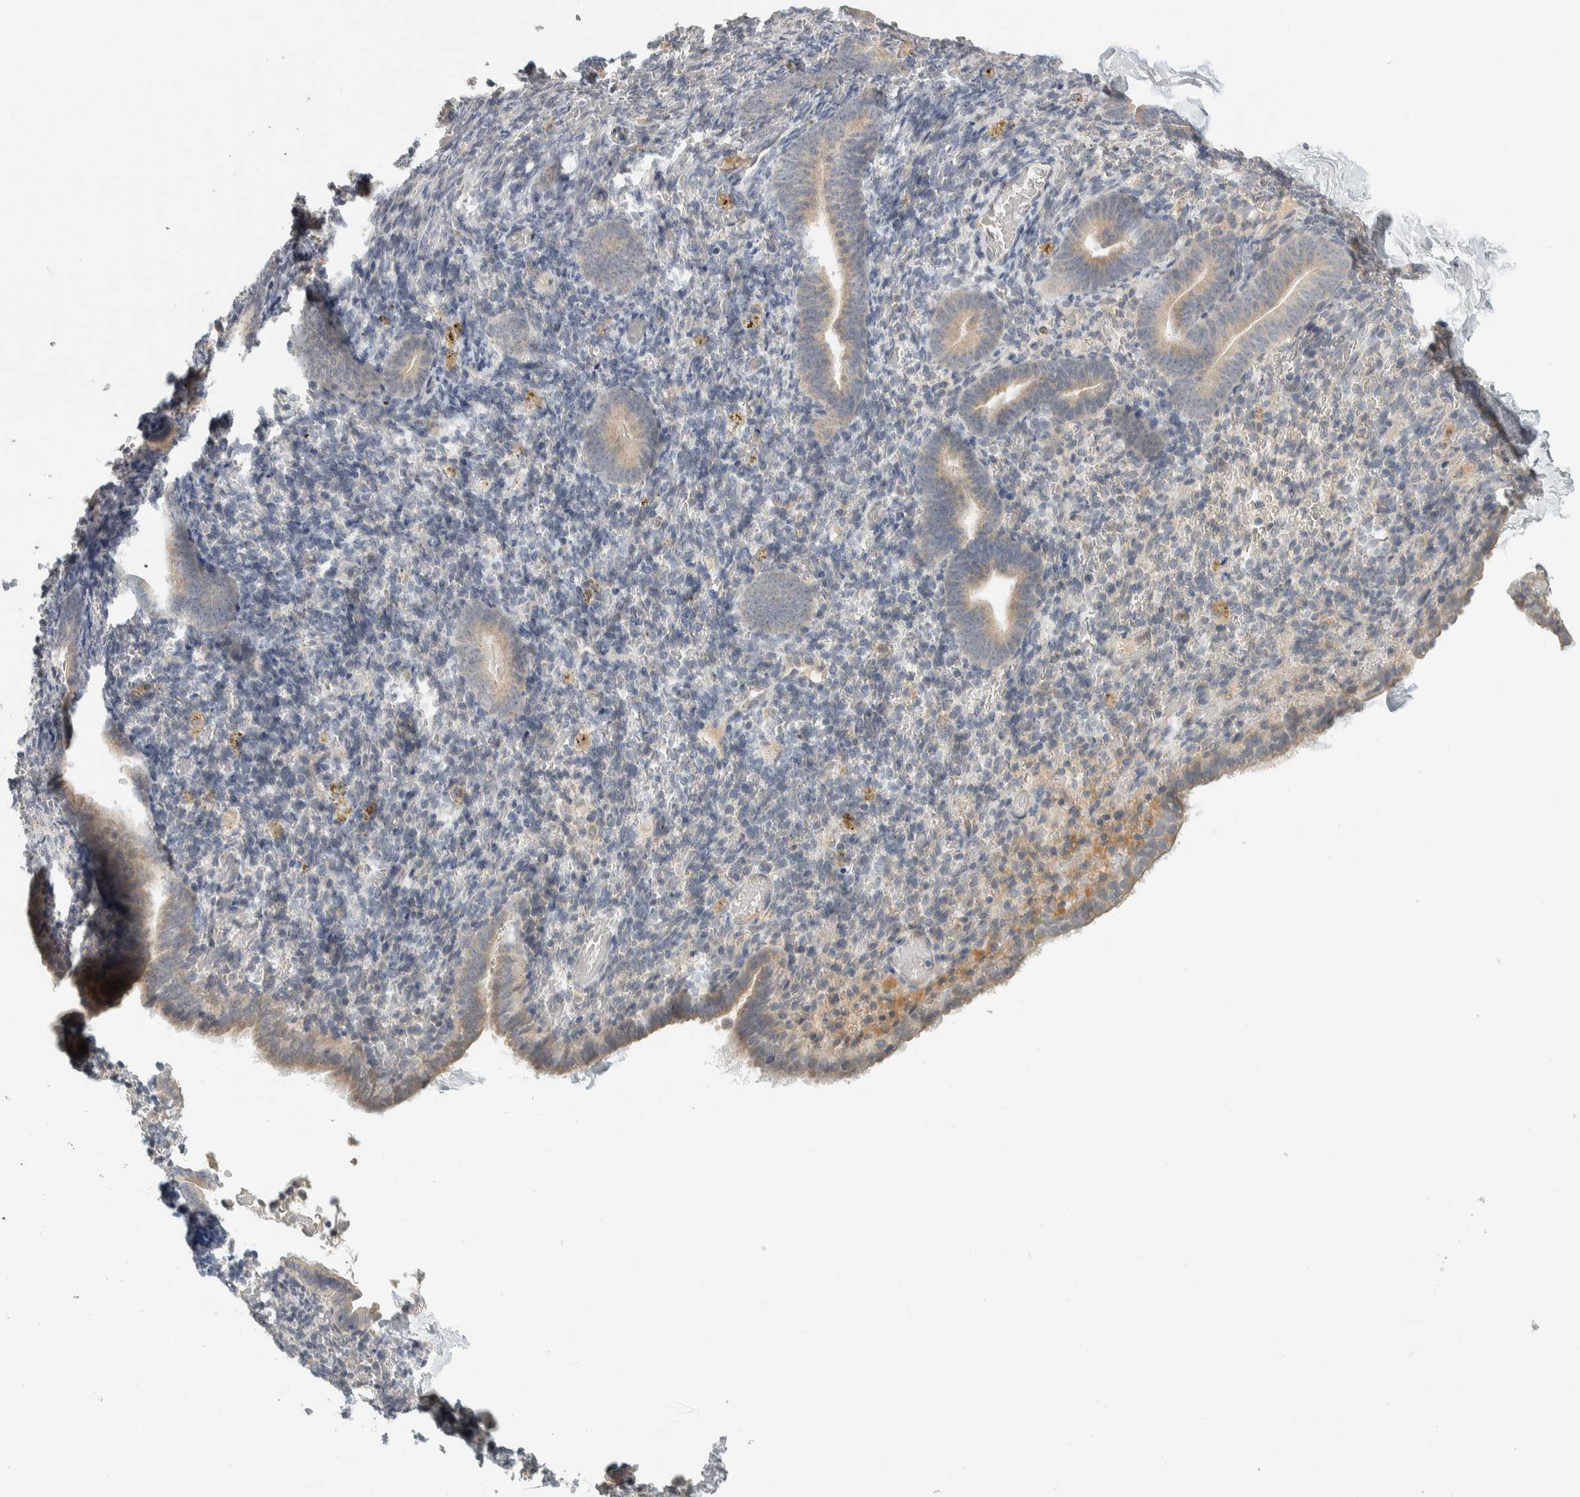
{"staining": {"intensity": "negative", "quantity": "none", "location": "none"}, "tissue": "endometrium", "cell_type": "Cells in endometrial stroma", "image_type": "normal", "snomed": [{"axis": "morphology", "description": "Normal tissue, NOS"}, {"axis": "topography", "description": "Endometrium"}], "caption": "Immunohistochemistry (IHC) of unremarkable endometrium exhibits no positivity in cells in endometrial stroma.", "gene": "AFP", "patient": {"sex": "female", "age": 51}}